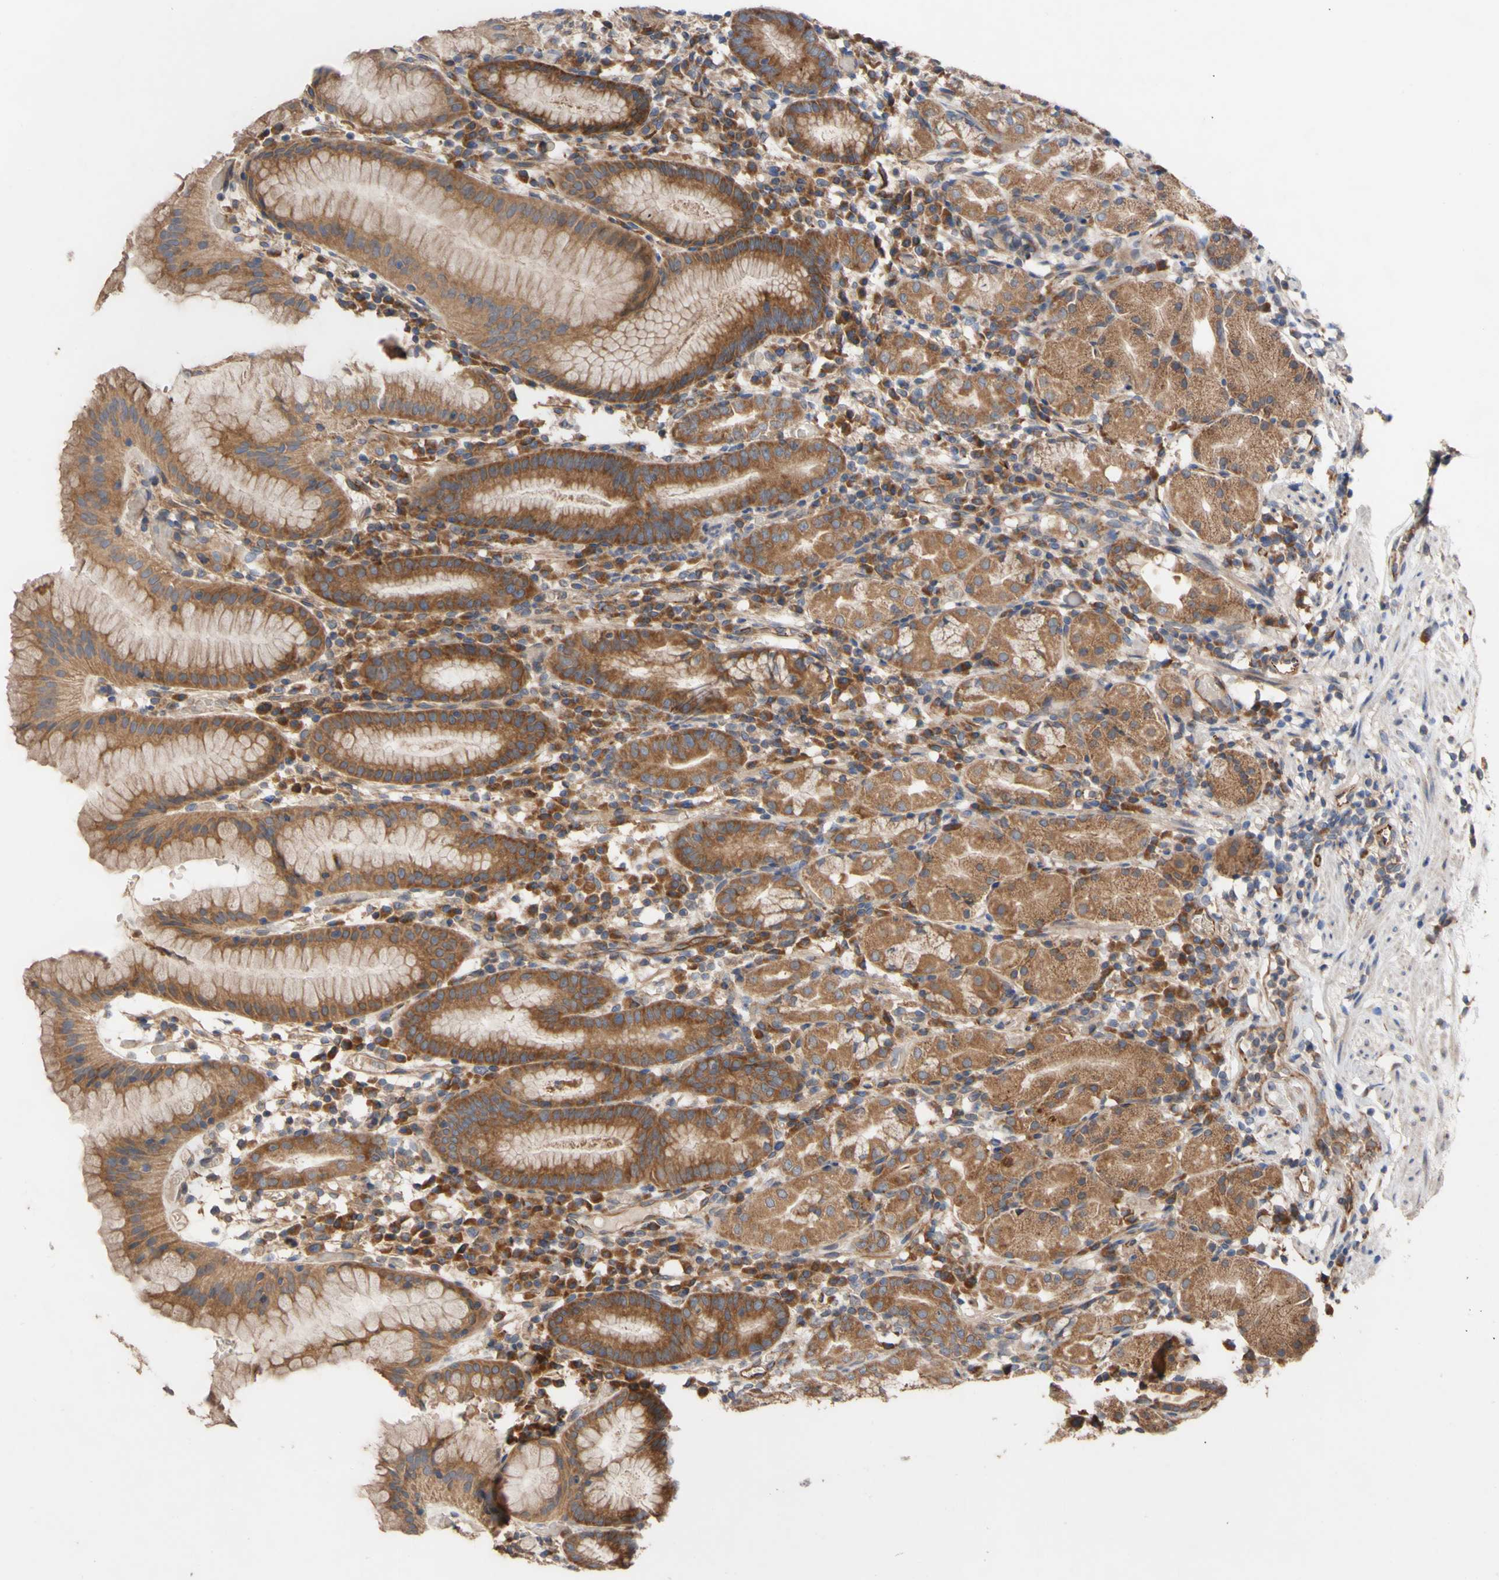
{"staining": {"intensity": "moderate", "quantity": ">75%", "location": "cytoplasmic/membranous"}, "tissue": "stomach", "cell_type": "Glandular cells", "image_type": "normal", "snomed": [{"axis": "morphology", "description": "Normal tissue, NOS"}, {"axis": "topography", "description": "Stomach"}, {"axis": "topography", "description": "Stomach, lower"}], "caption": "Protein expression analysis of unremarkable stomach exhibits moderate cytoplasmic/membranous staining in about >75% of glandular cells. The protein of interest is shown in brown color, while the nuclei are stained blue.", "gene": "EIF2S3", "patient": {"sex": "female", "age": 75}}